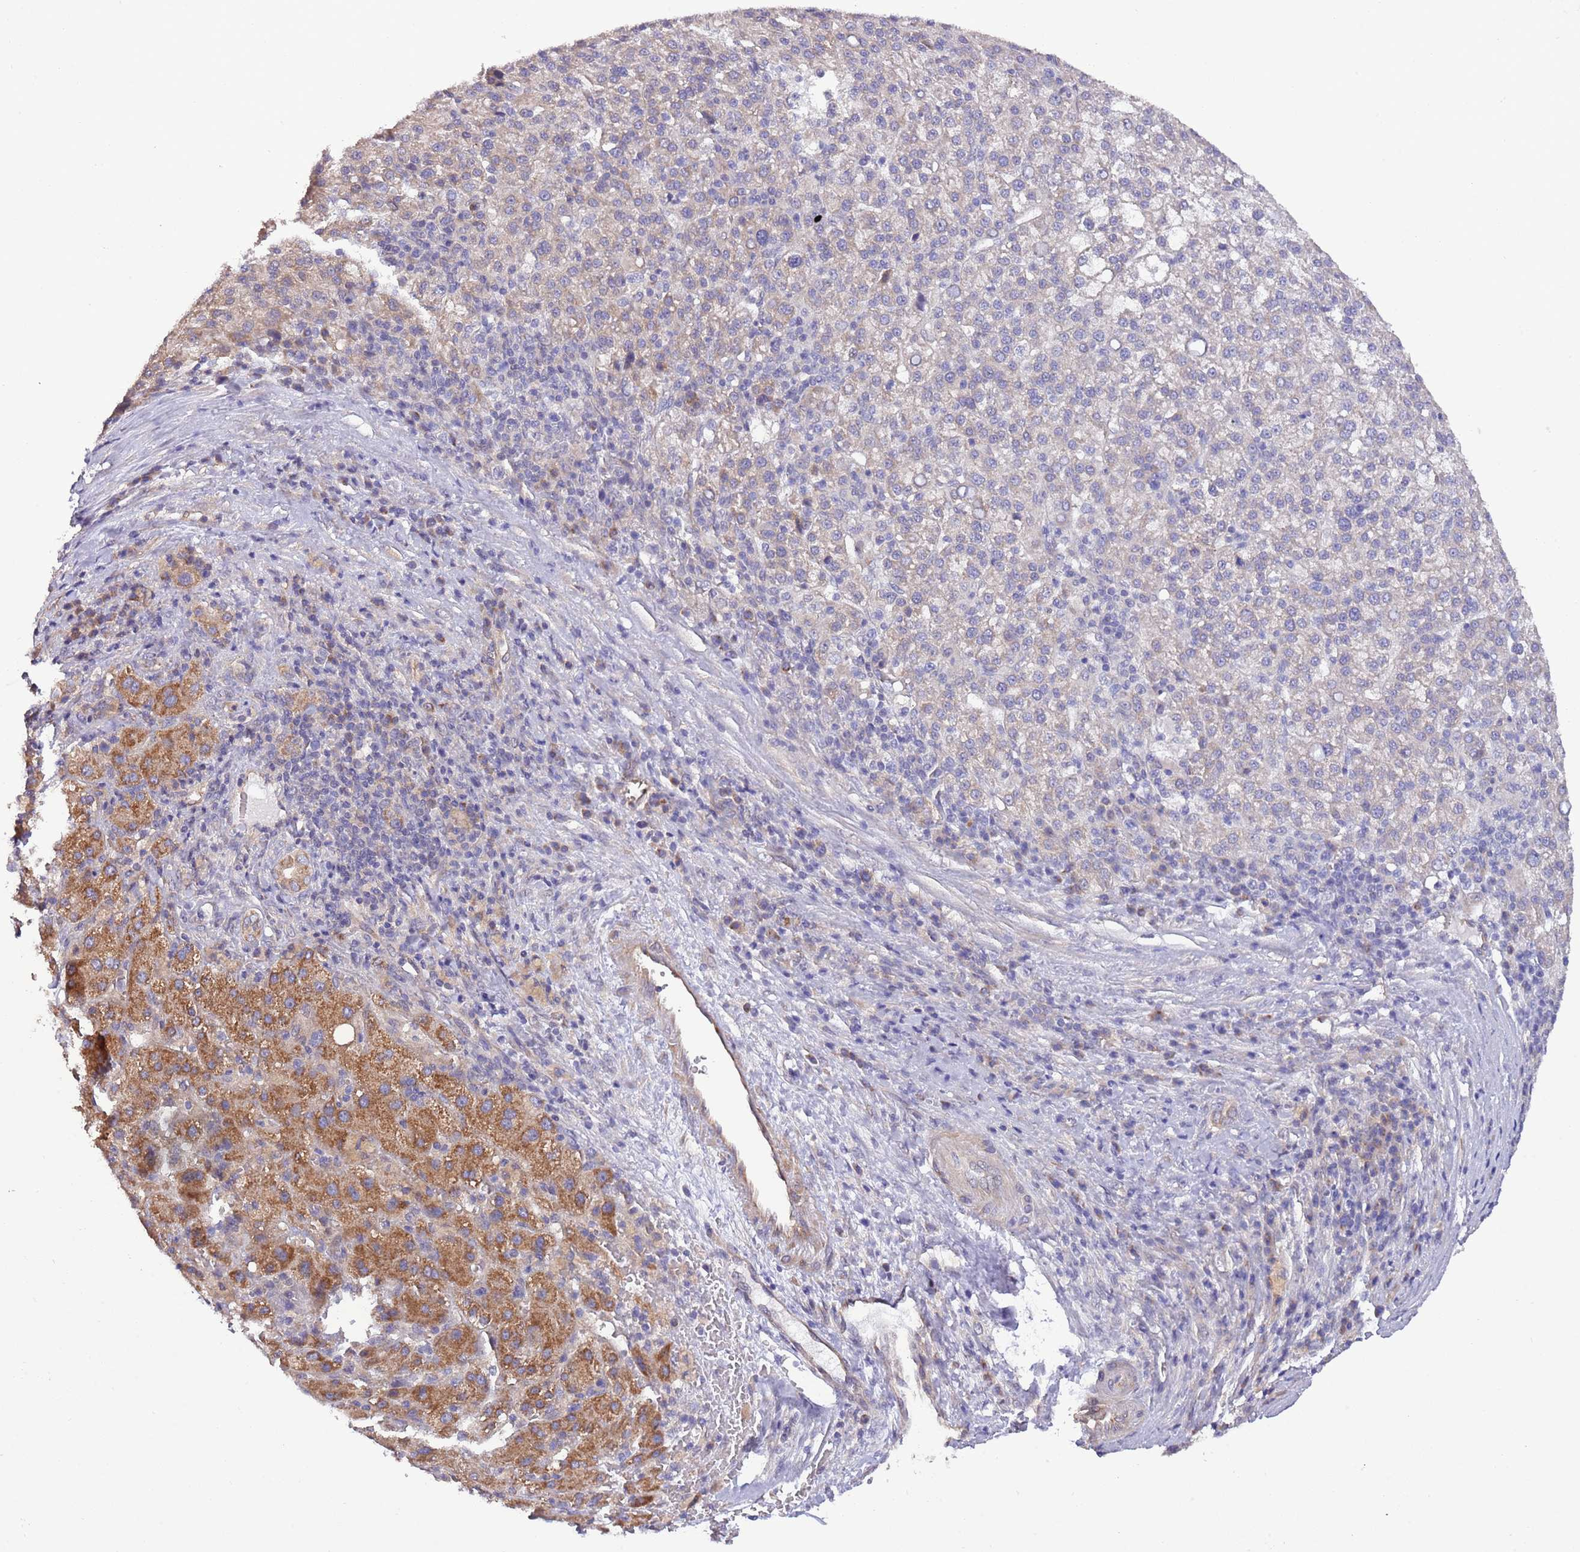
{"staining": {"intensity": "negative", "quantity": "none", "location": "none"}, "tissue": "liver cancer", "cell_type": "Tumor cells", "image_type": "cancer", "snomed": [{"axis": "morphology", "description": "Carcinoma, Hepatocellular, NOS"}, {"axis": "topography", "description": "Liver"}], "caption": "Immunohistochemical staining of liver cancer reveals no significant positivity in tumor cells. Brightfield microscopy of immunohistochemistry (IHC) stained with DAB (brown) and hematoxylin (blue), captured at high magnification.", "gene": "LIPJ", "patient": {"sex": "female", "age": 58}}